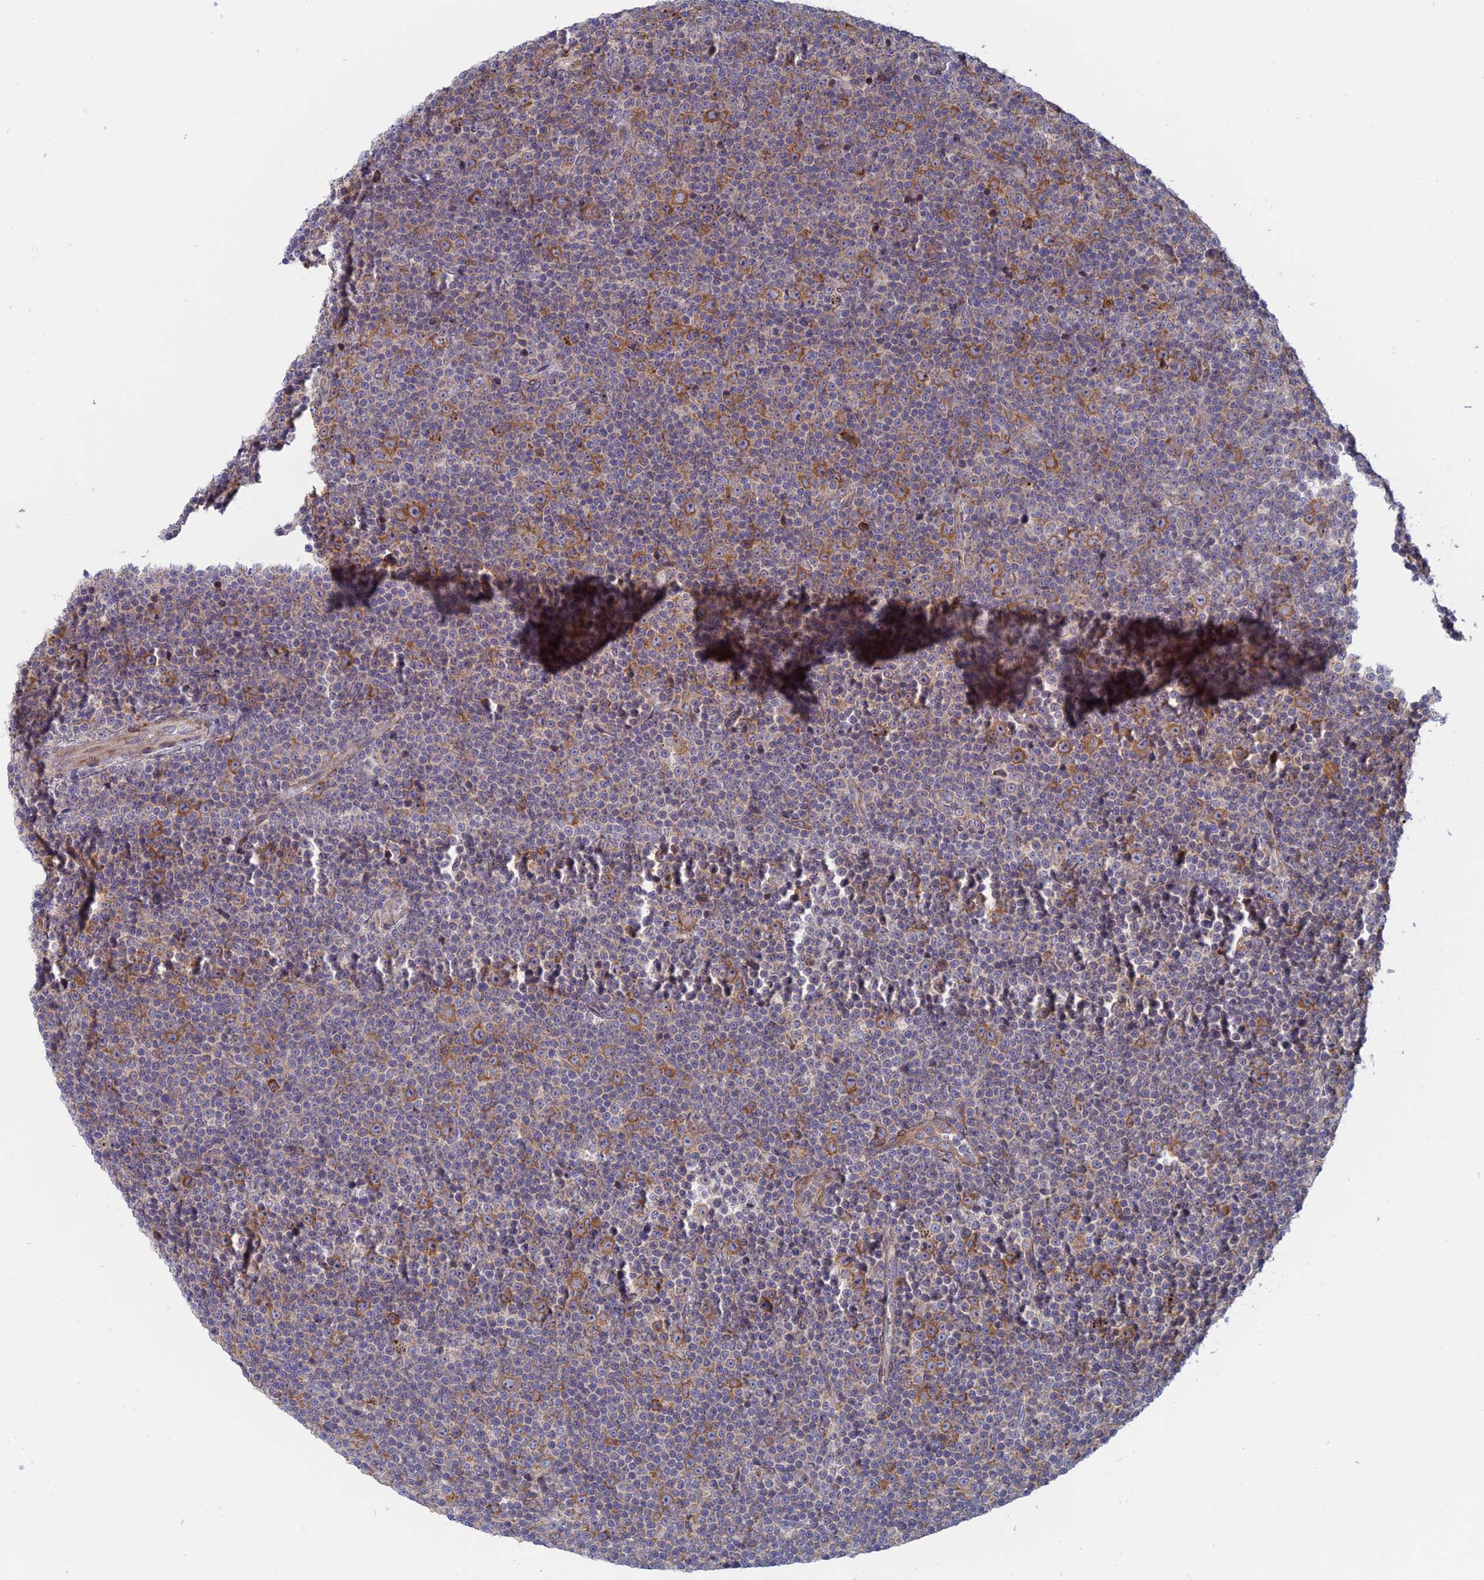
{"staining": {"intensity": "moderate", "quantity": "<25%", "location": "cytoplasmic/membranous"}, "tissue": "lymphoma", "cell_type": "Tumor cells", "image_type": "cancer", "snomed": [{"axis": "morphology", "description": "Malignant lymphoma, non-Hodgkin's type, Low grade"}, {"axis": "topography", "description": "Lymph node"}], "caption": "The immunohistochemical stain highlights moderate cytoplasmic/membranous staining in tumor cells of lymphoma tissue.", "gene": "TBC1D30", "patient": {"sex": "female", "age": 67}}